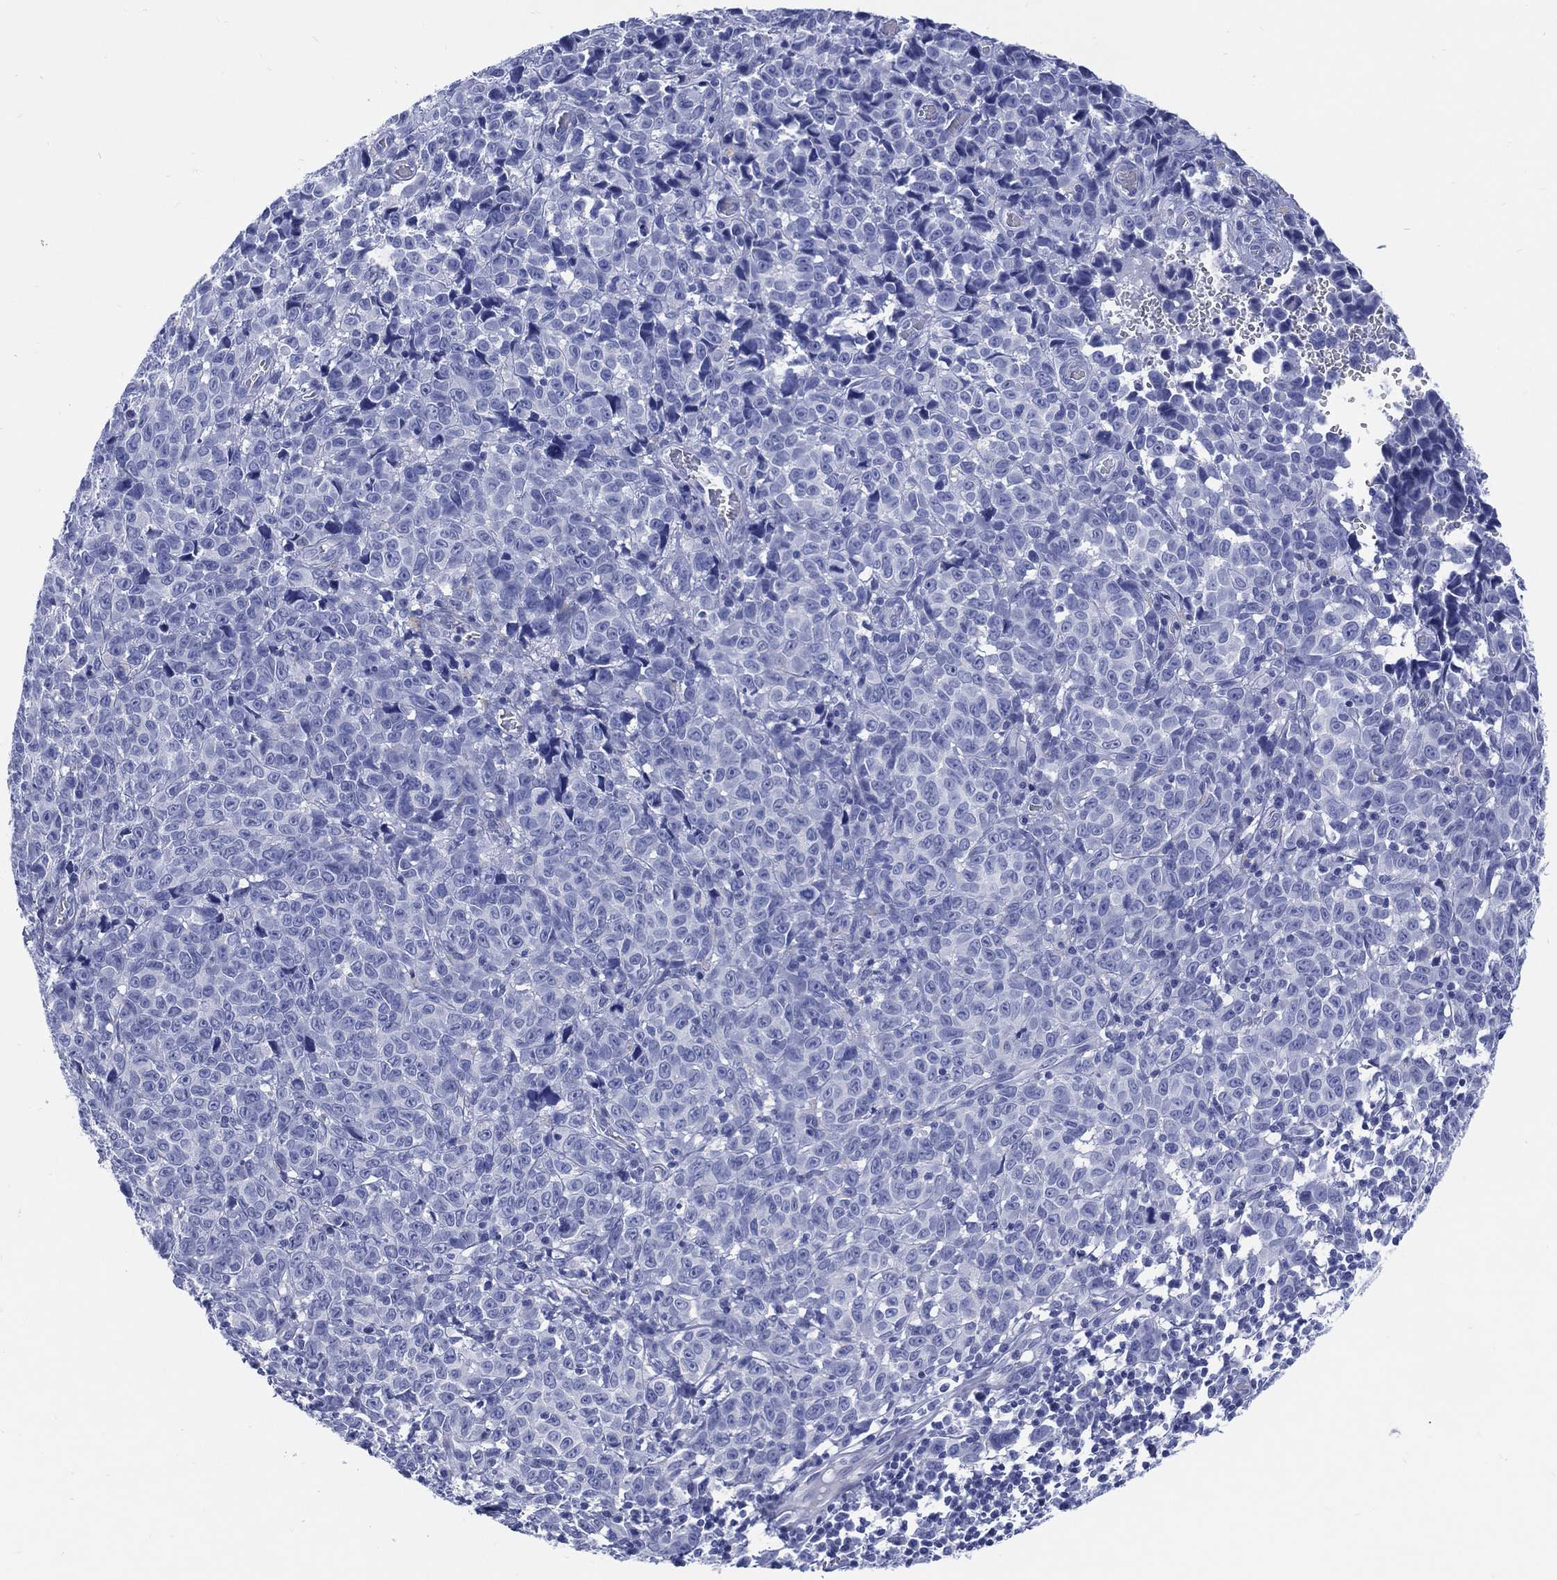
{"staining": {"intensity": "negative", "quantity": "none", "location": "none"}, "tissue": "melanoma", "cell_type": "Tumor cells", "image_type": "cancer", "snomed": [{"axis": "morphology", "description": "Malignant melanoma, NOS"}, {"axis": "topography", "description": "Vulva, labia, clitoris and Bartholin´s gland, NO"}], "caption": "The histopathology image shows no staining of tumor cells in malignant melanoma.", "gene": "LRRD1", "patient": {"sex": "female", "age": 75}}